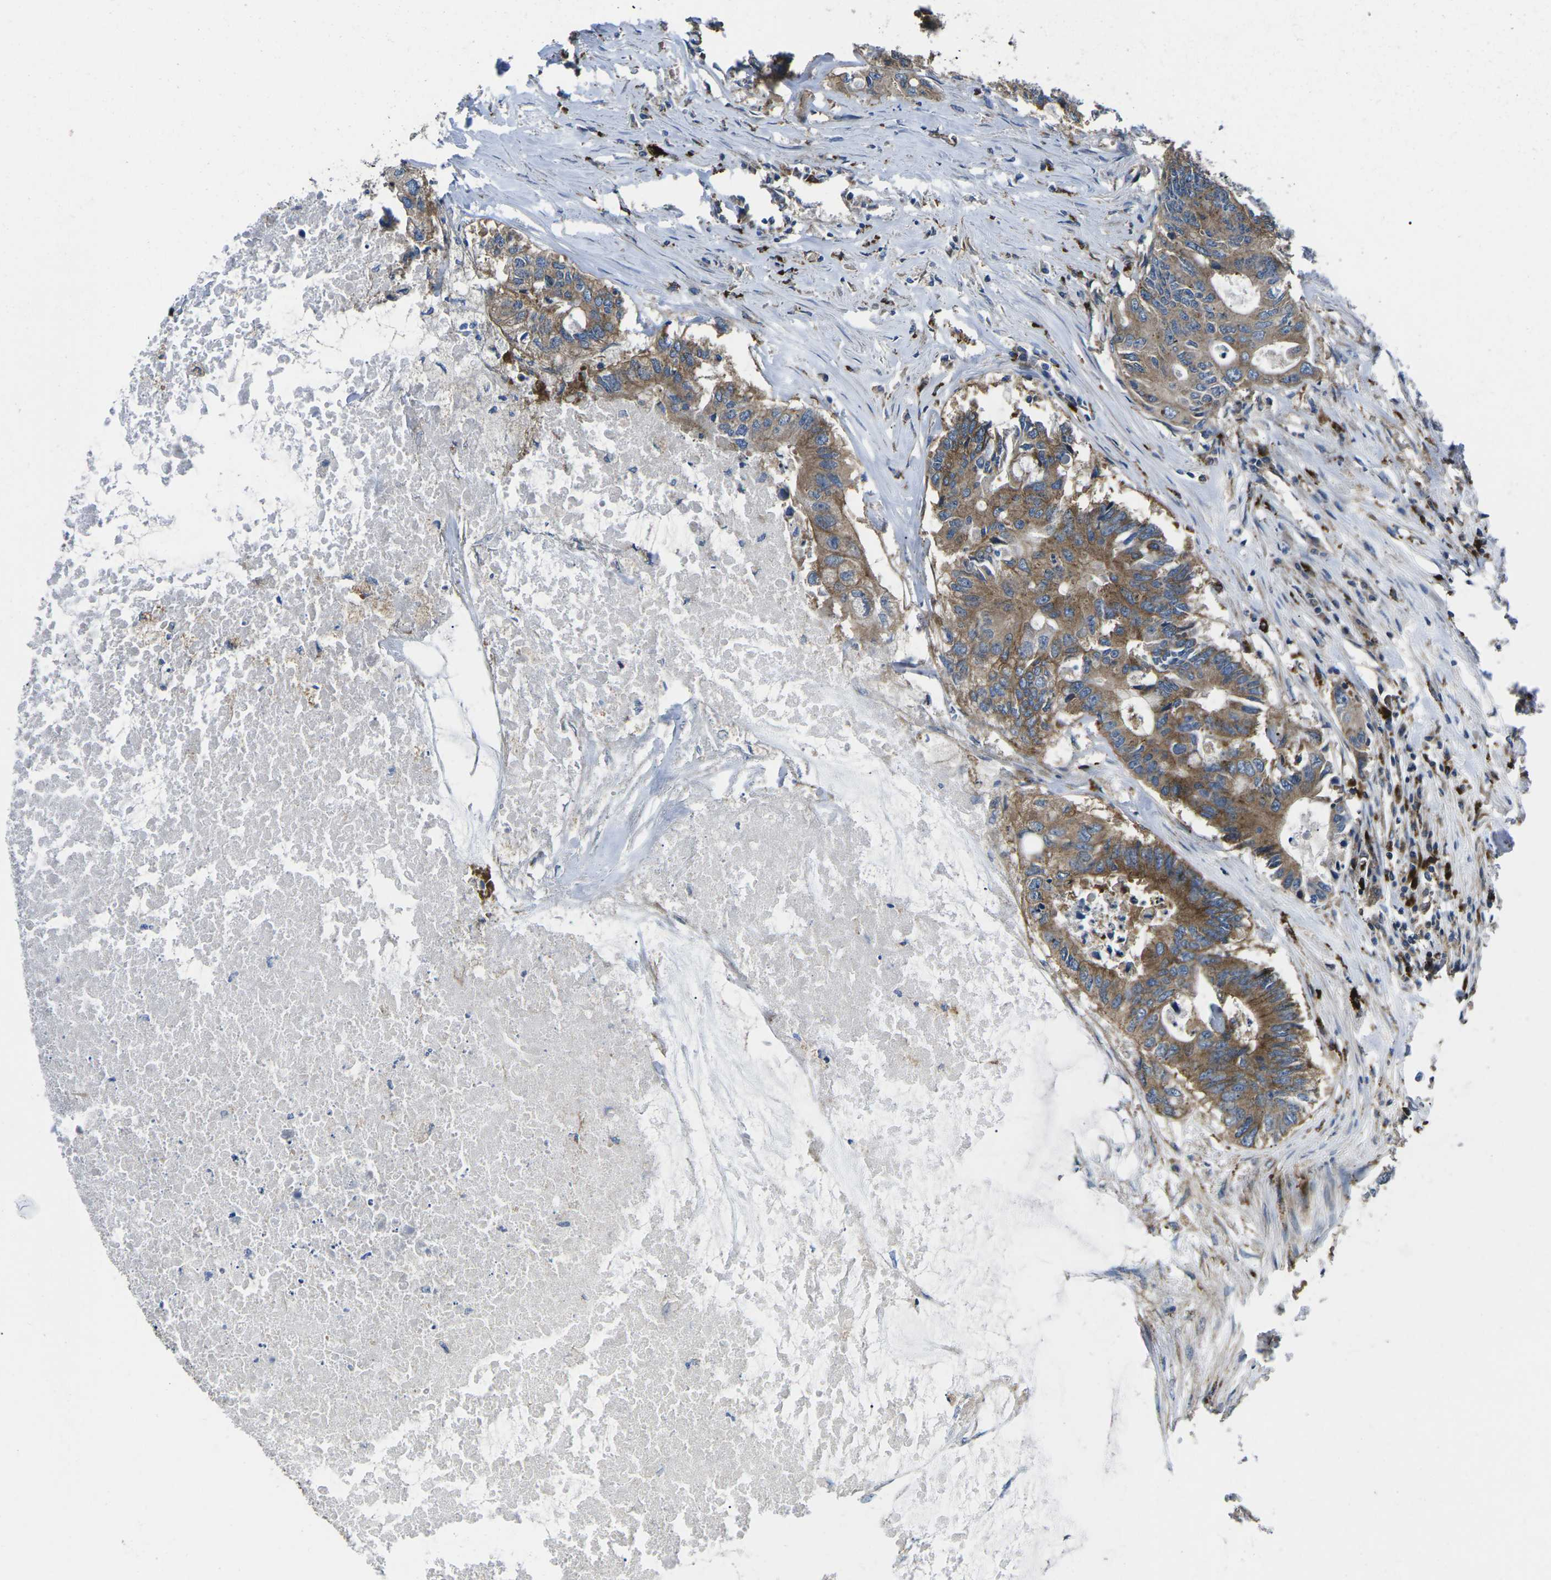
{"staining": {"intensity": "moderate", "quantity": ">75%", "location": "cytoplasmic/membranous"}, "tissue": "colorectal cancer", "cell_type": "Tumor cells", "image_type": "cancer", "snomed": [{"axis": "morphology", "description": "Adenocarcinoma, NOS"}, {"axis": "topography", "description": "Colon"}], "caption": "Protein staining of colorectal cancer (adenocarcinoma) tissue demonstrates moderate cytoplasmic/membranous expression in about >75% of tumor cells.", "gene": "DLG1", "patient": {"sex": "male", "age": 71}}